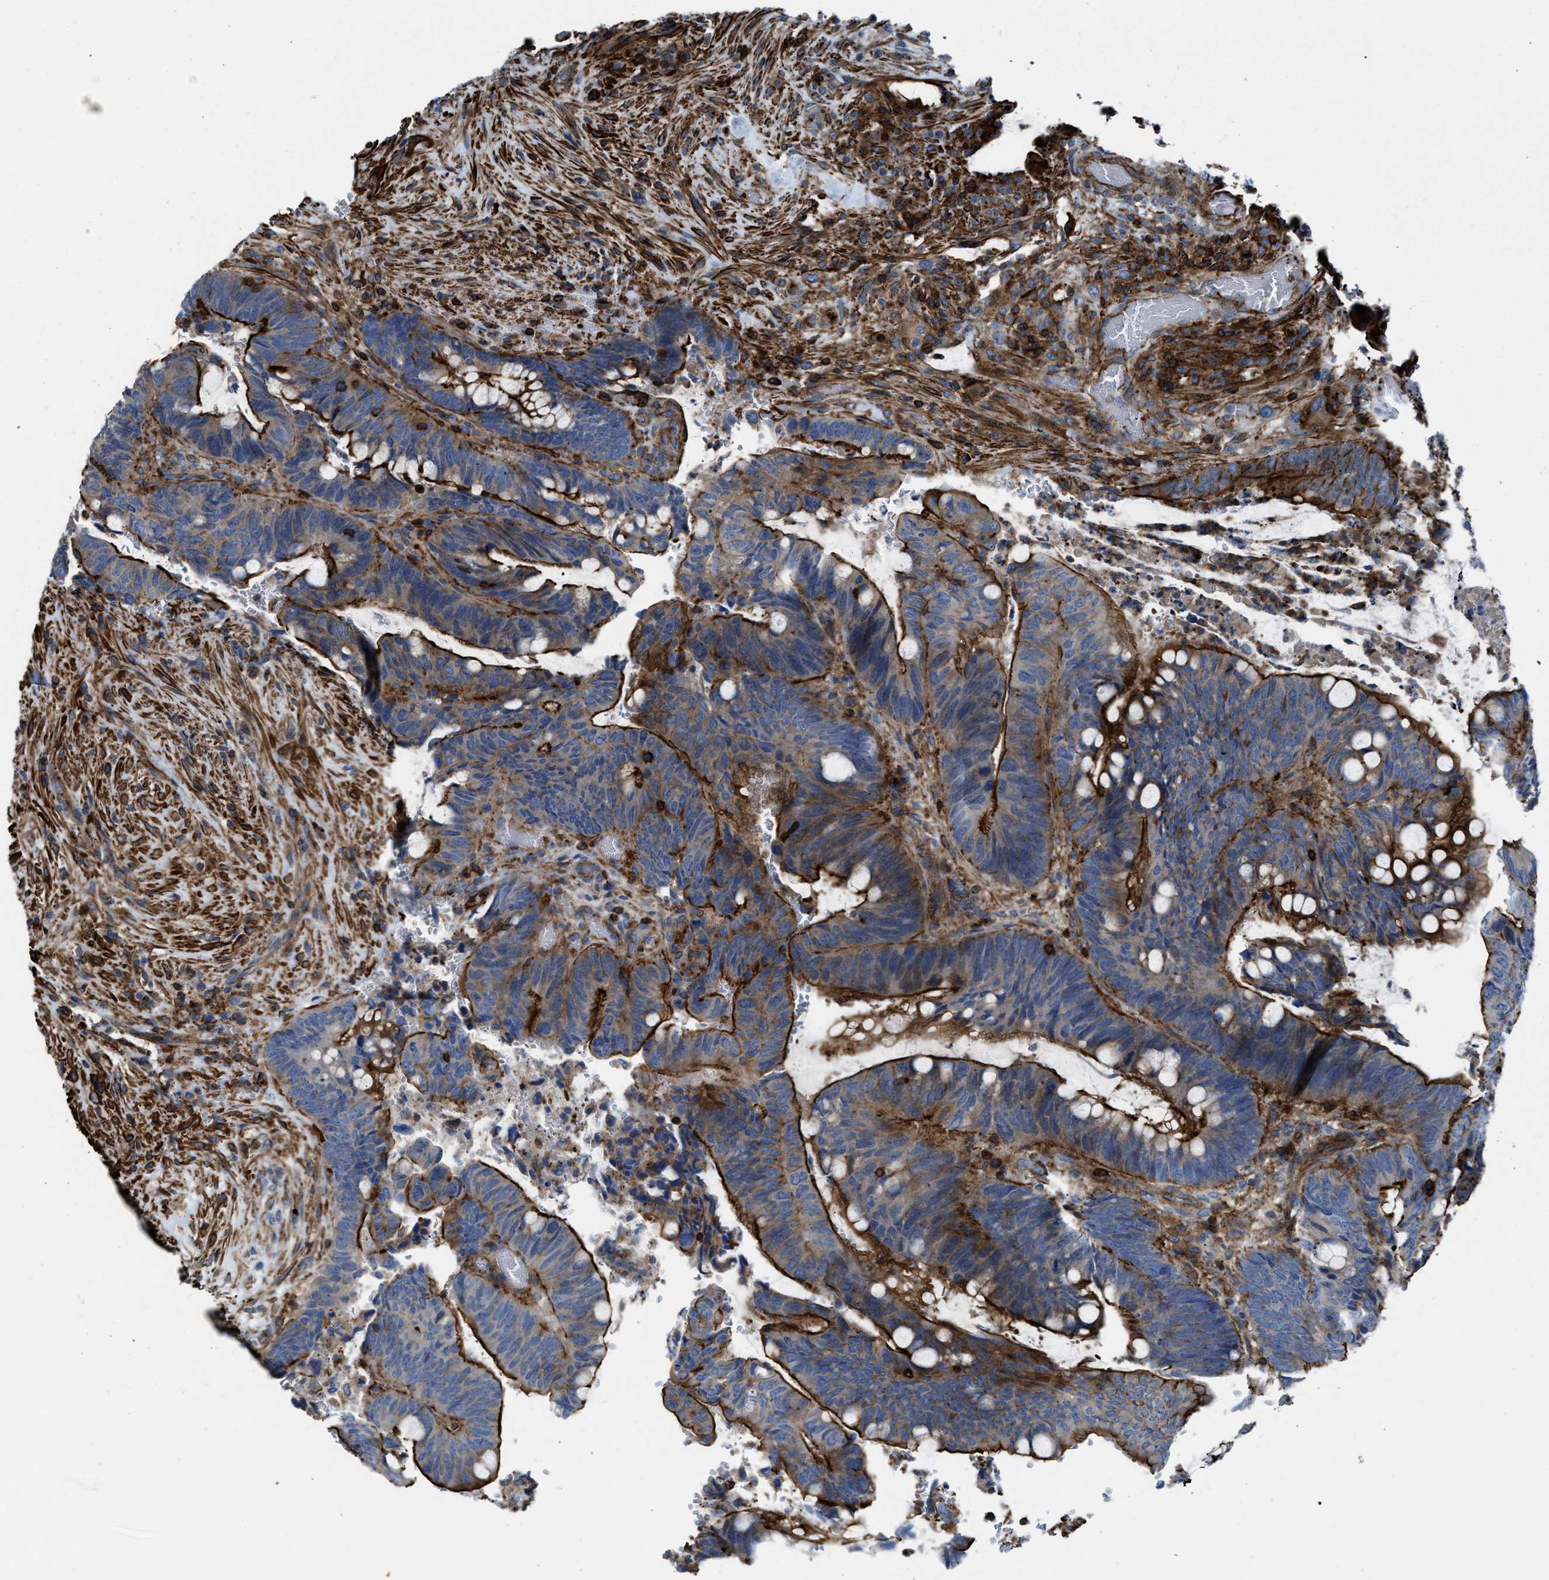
{"staining": {"intensity": "strong", "quantity": ">75%", "location": "cytoplasmic/membranous"}, "tissue": "colorectal cancer", "cell_type": "Tumor cells", "image_type": "cancer", "snomed": [{"axis": "morphology", "description": "Normal tissue, NOS"}, {"axis": "morphology", "description": "Adenocarcinoma, NOS"}, {"axis": "topography", "description": "Rectum"}, {"axis": "topography", "description": "Peripheral nerve tissue"}], "caption": "This is a histology image of immunohistochemistry staining of adenocarcinoma (colorectal), which shows strong expression in the cytoplasmic/membranous of tumor cells.", "gene": "AGPAT2", "patient": {"sex": "male", "age": 92}}